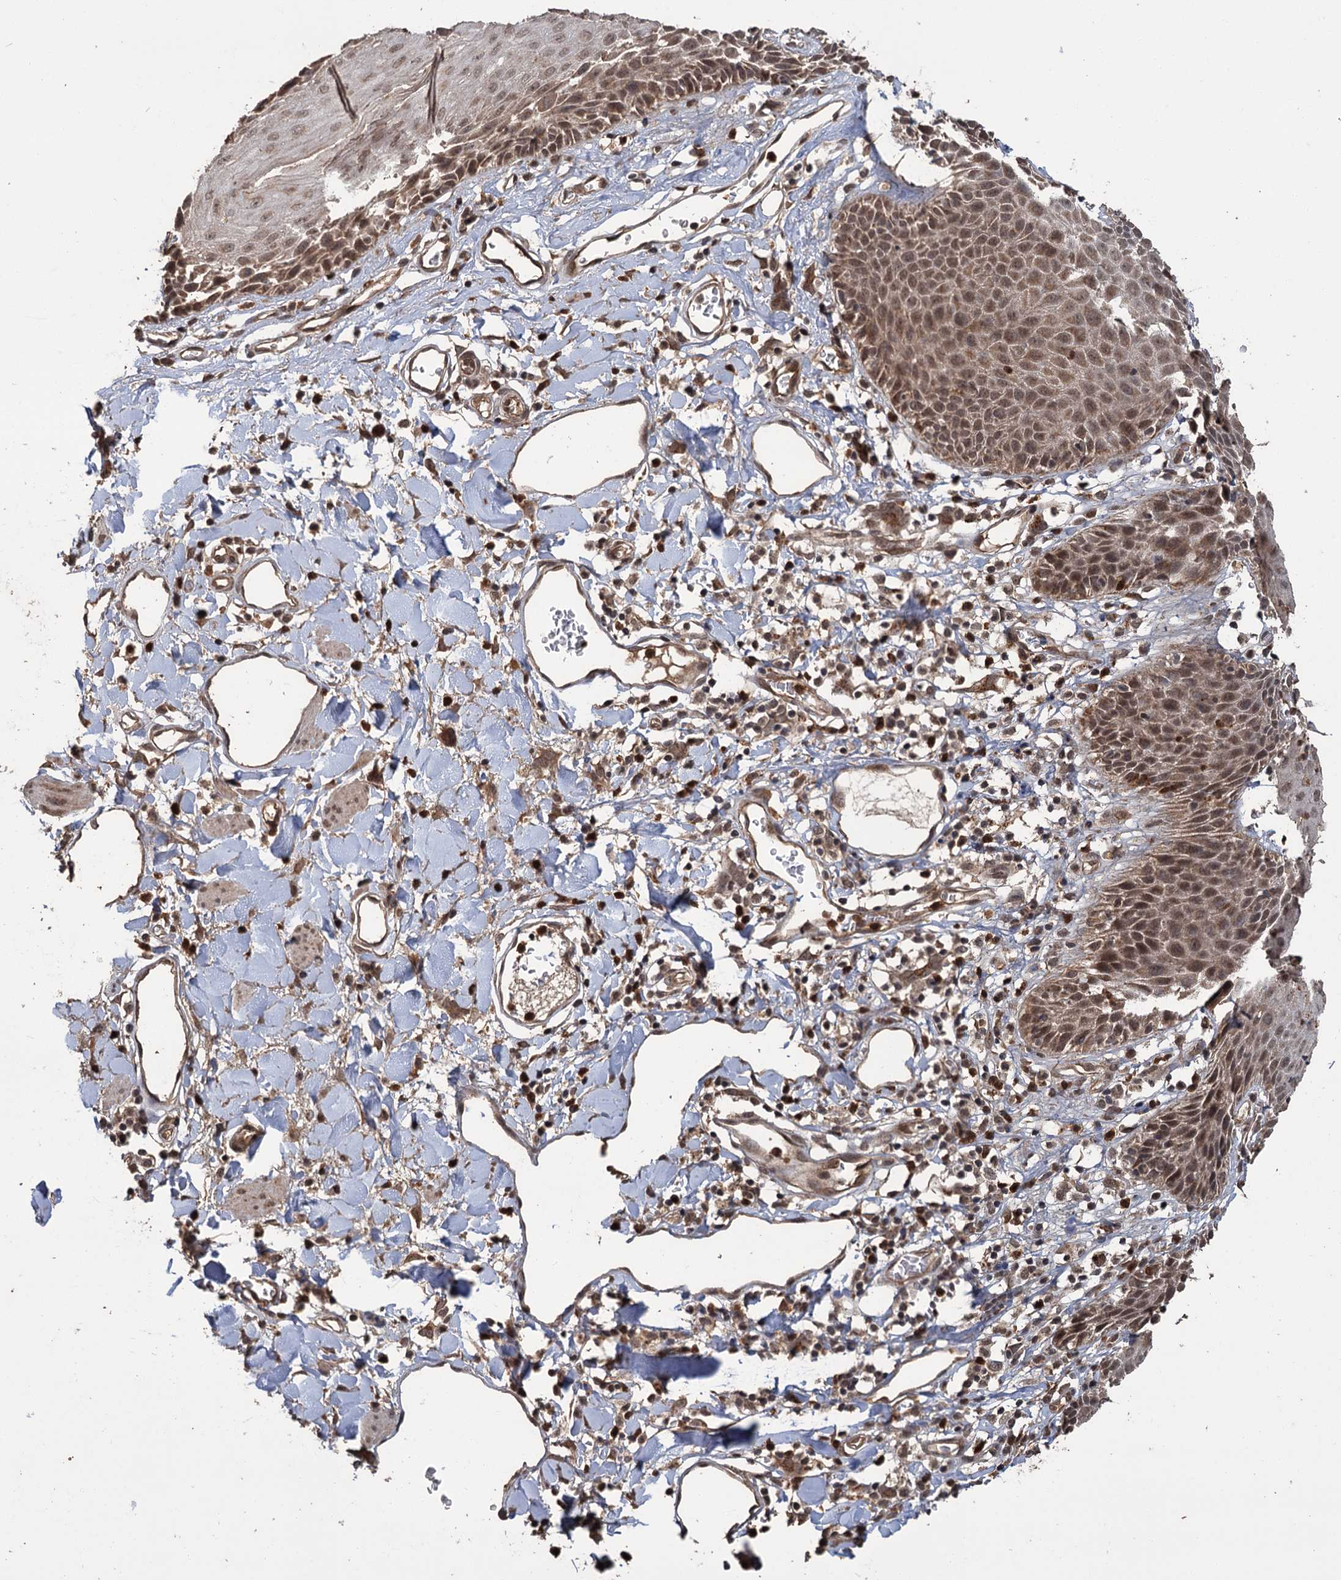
{"staining": {"intensity": "moderate", "quantity": ">75%", "location": "cytoplasmic/membranous,nuclear"}, "tissue": "skin", "cell_type": "Epidermal cells", "image_type": "normal", "snomed": [{"axis": "morphology", "description": "Normal tissue, NOS"}, {"axis": "topography", "description": "Vulva"}], "caption": "Immunohistochemical staining of normal skin displays moderate cytoplasmic/membranous,nuclear protein staining in approximately >75% of epidermal cells.", "gene": "KANSL2", "patient": {"sex": "female", "age": 68}}